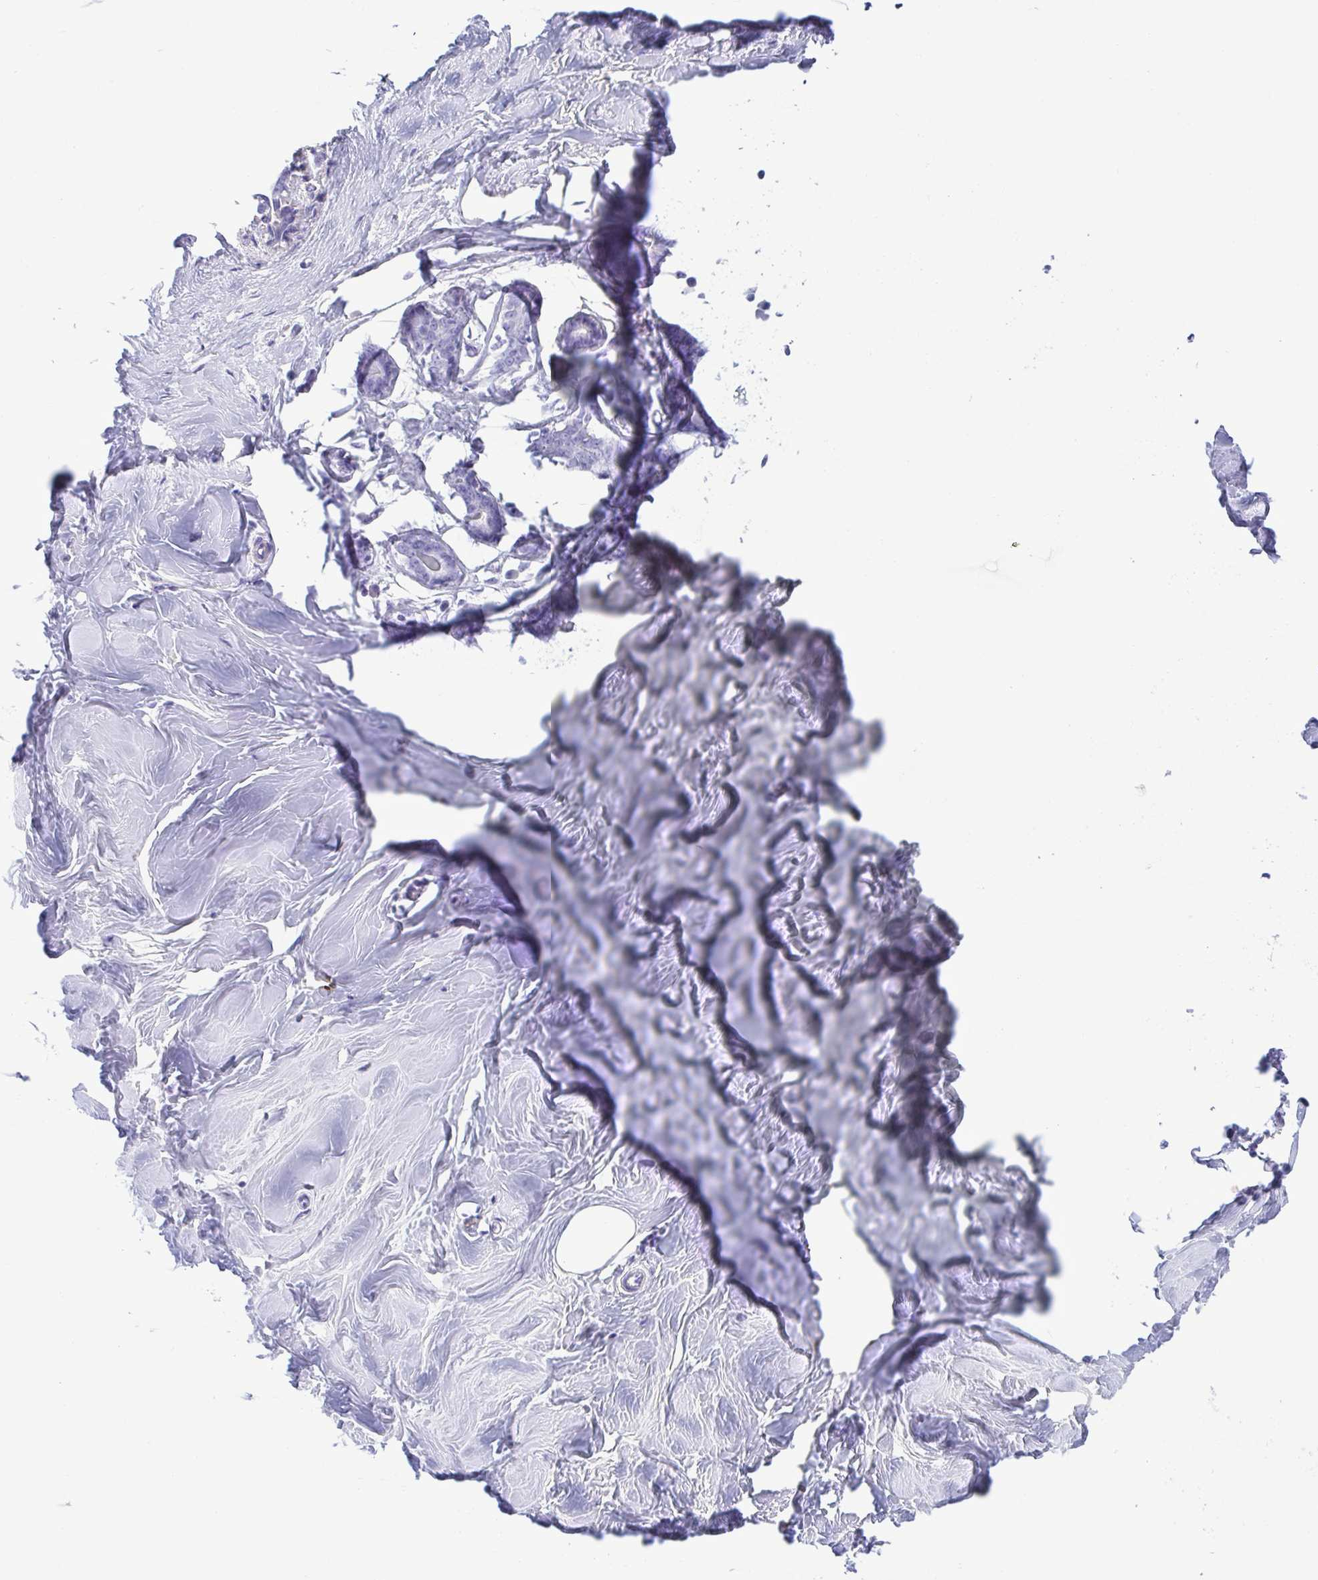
{"staining": {"intensity": "negative", "quantity": "none", "location": "none"}, "tissue": "breast", "cell_type": "Adipocytes", "image_type": "normal", "snomed": [{"axis": "morphology", "description": "Normal tissue, NOS"}, {"axis": "topography", "description": "Breast"}], "caption": "Immunohistochemical staining of normal breast exhibits no significant staining in adipocytes.", "gene": "GPR182", "patient": {"sex": "female", "age": 27}}